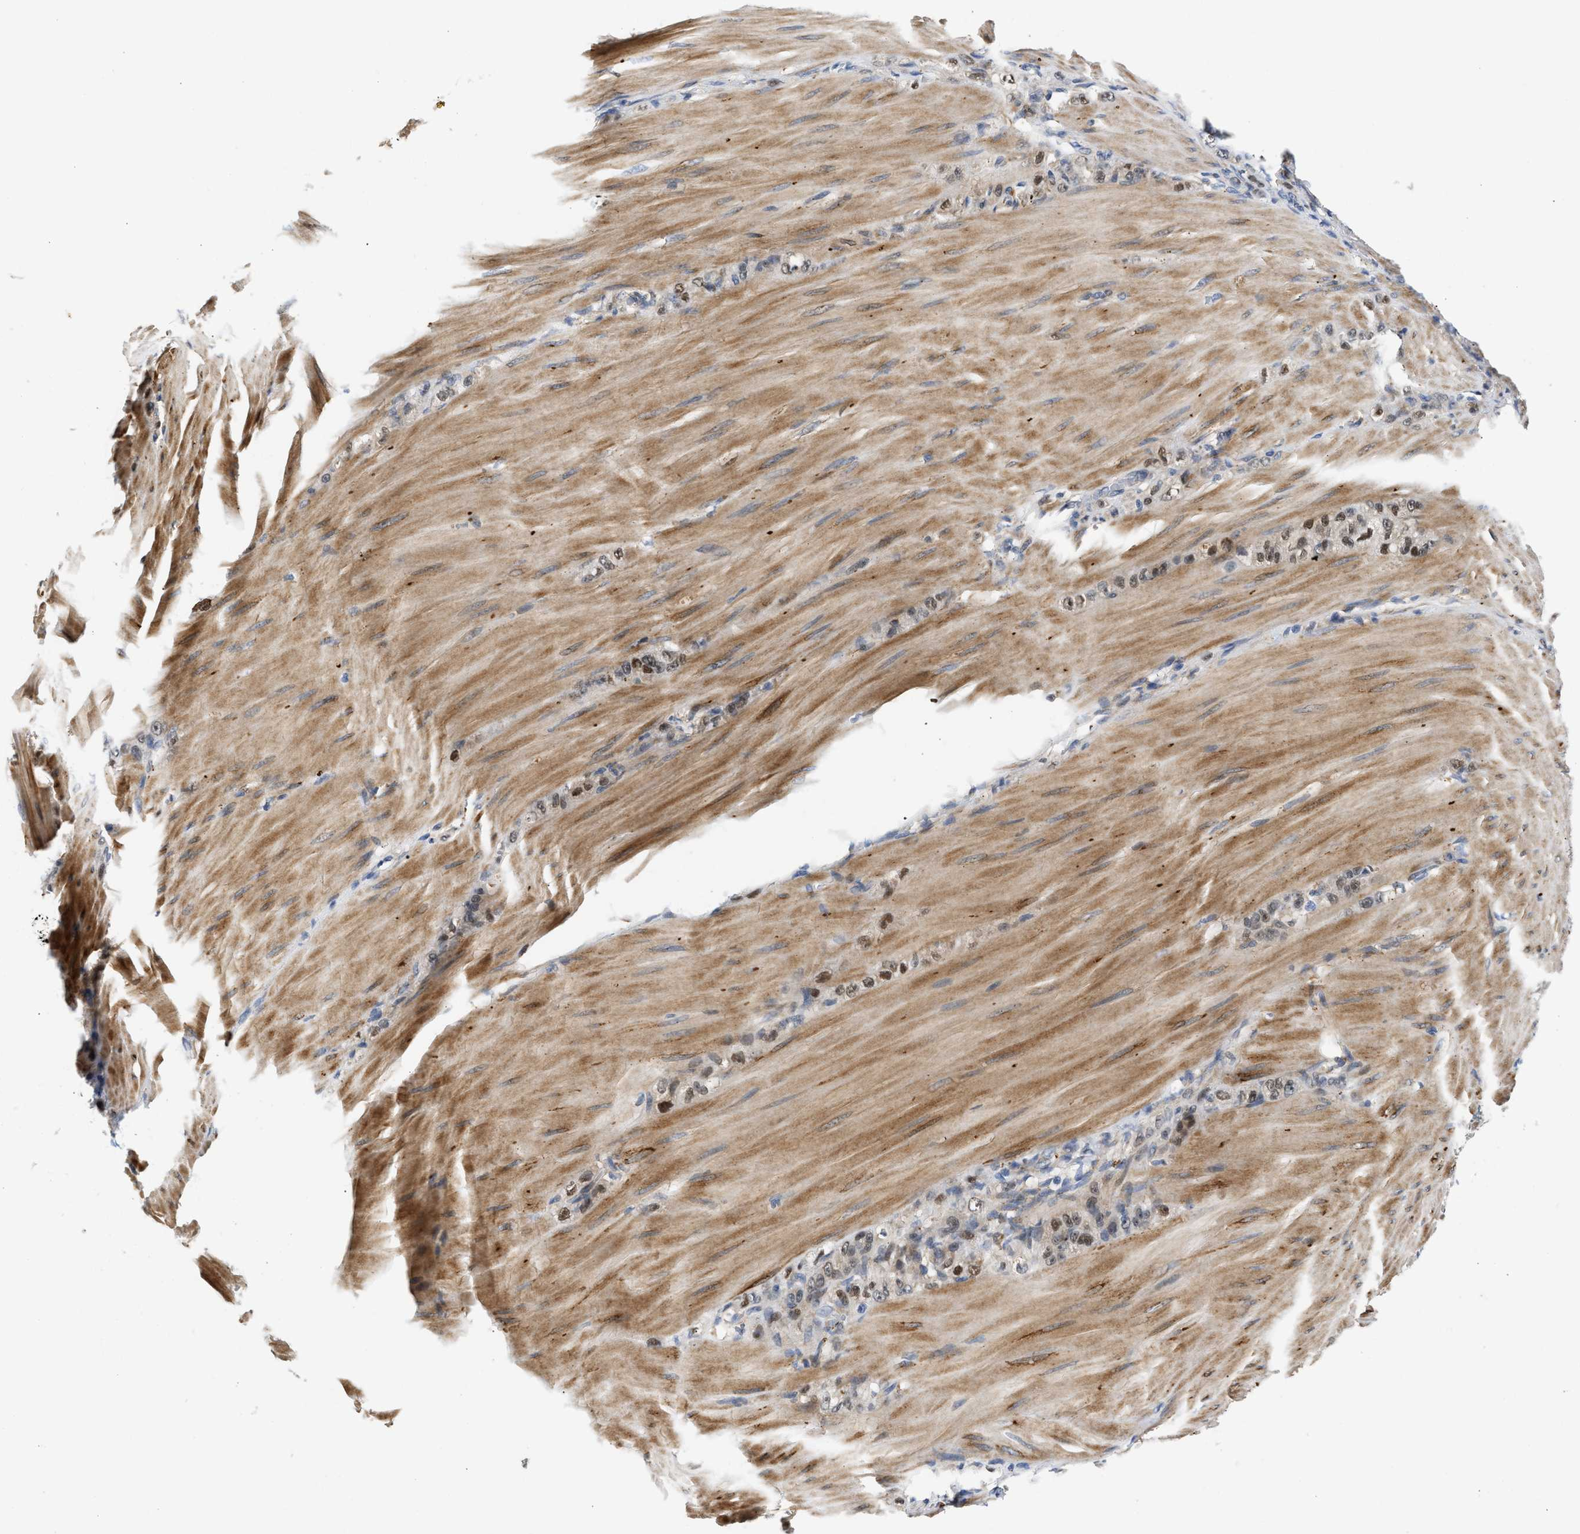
{"staining": {"intensity": "moderate", "quantity": "25%-75%", "location": "nuclear"}, "tissue": "stomach cancer", "cell_type": "Tumor cells", "image_type": "cancer", "snomed": [{"axis": "morphology", "description": "Normal tissue, NOS"}, {"axis": "morphology", "description": "Adenocarcinoma, NOS"}, {"axis": "topography", "description": "Stomach"}], "caption": "Immunohistochemistry of stomach adenocarcinoma shows medium levels of moderate nuclear staining in about 25%-75% of tumor cells.", "gene": "PPM1L", "patient": {"sex": "male", "age": 82}}